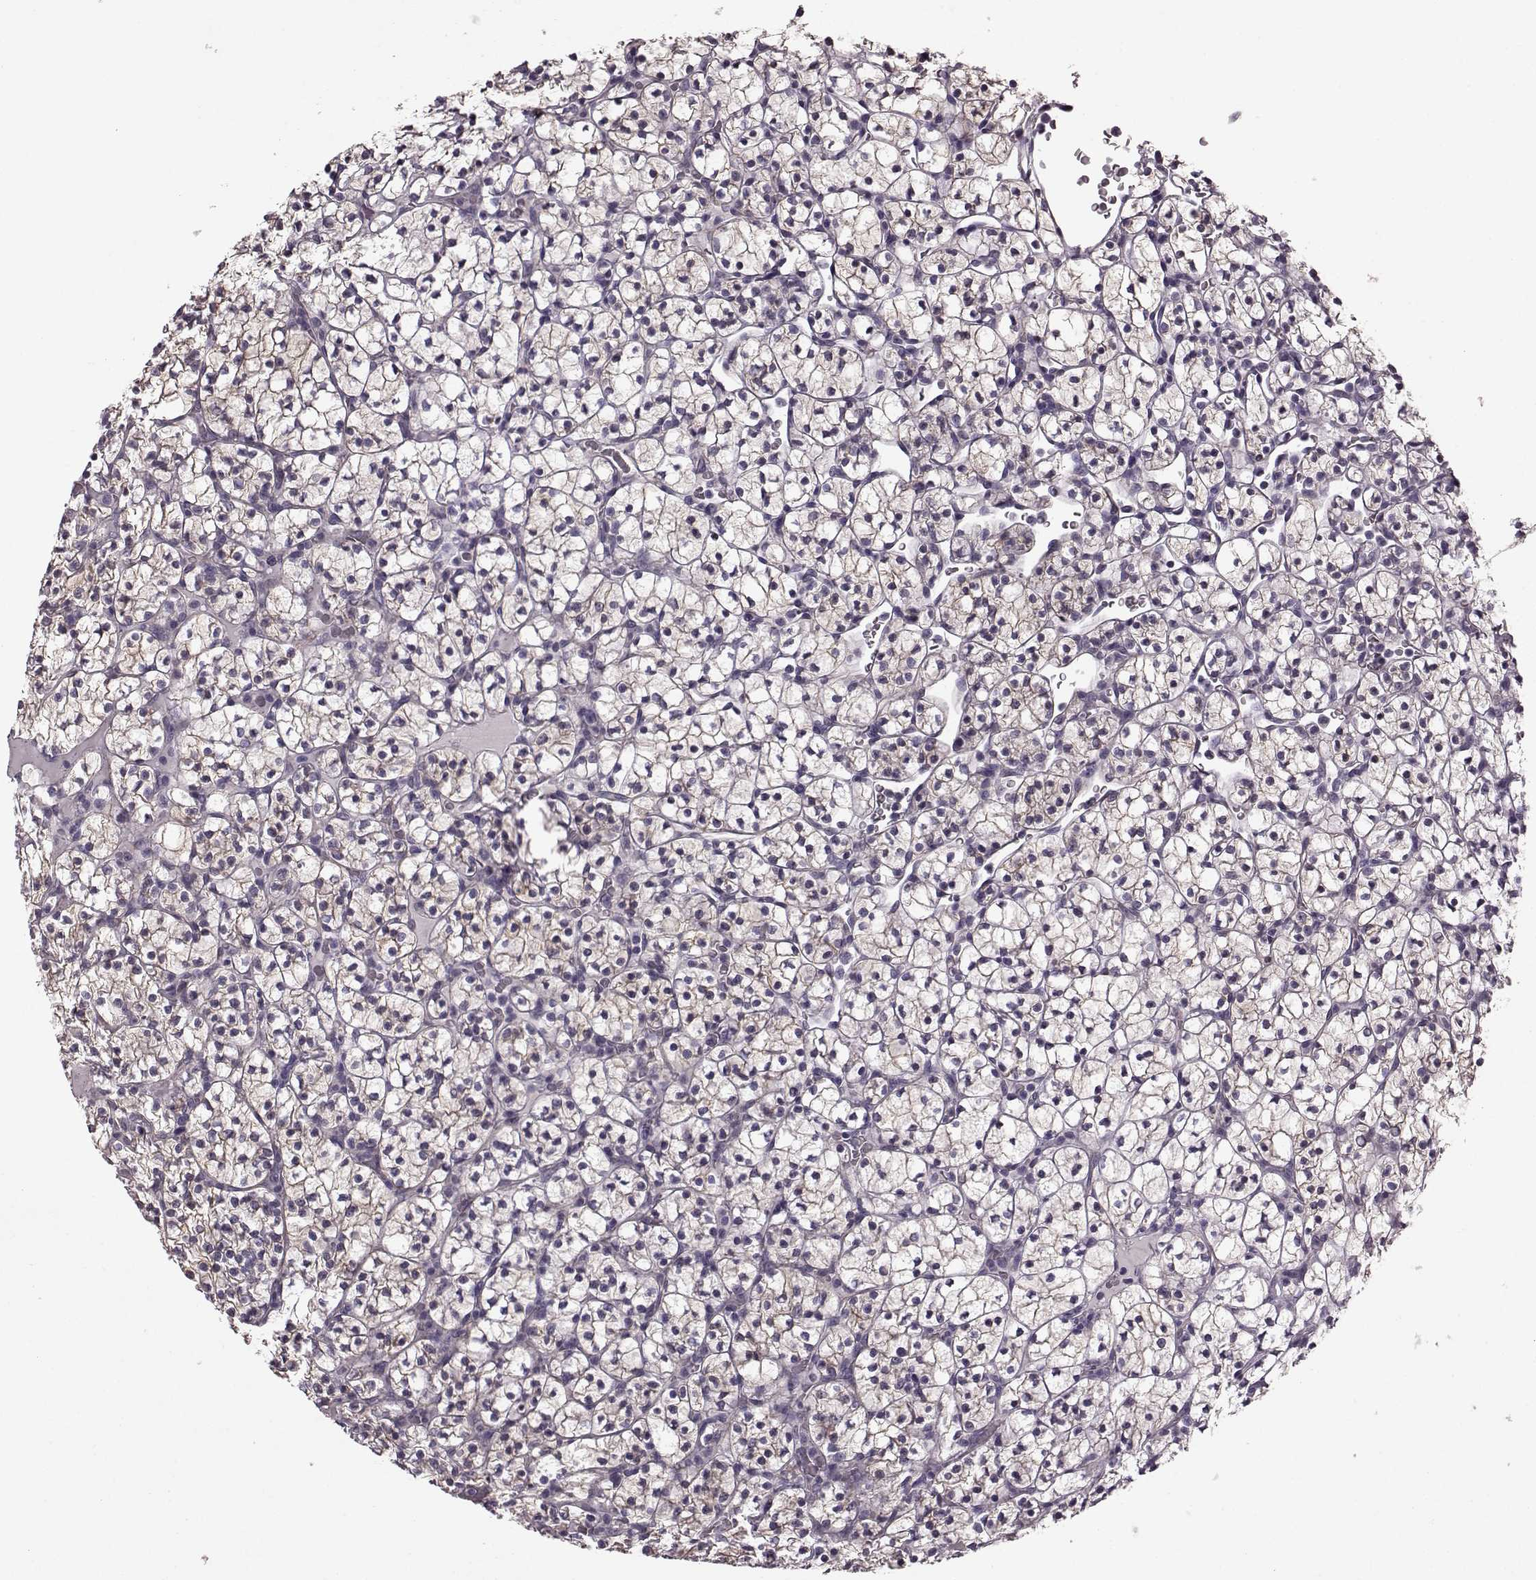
{"staining": {"intensity": "negative", "quantity": "none", "location": "none"}, "tissue": "renal cancer", "cell_type": "Tumor cells", "image_type": "cancer", "snomed": [{"axis": "morphology", "description": "Adenocarcinoma, NOS"}, {"axis": "topography", "description": "Kidney"}], "caption": "Human renal cancer (adenocarcinoma) stained for a protein using immunohistochemistry displays no staining in tumor cells.", "gene": "GRK1", "patient": {"sex": "female", "age": 89}}